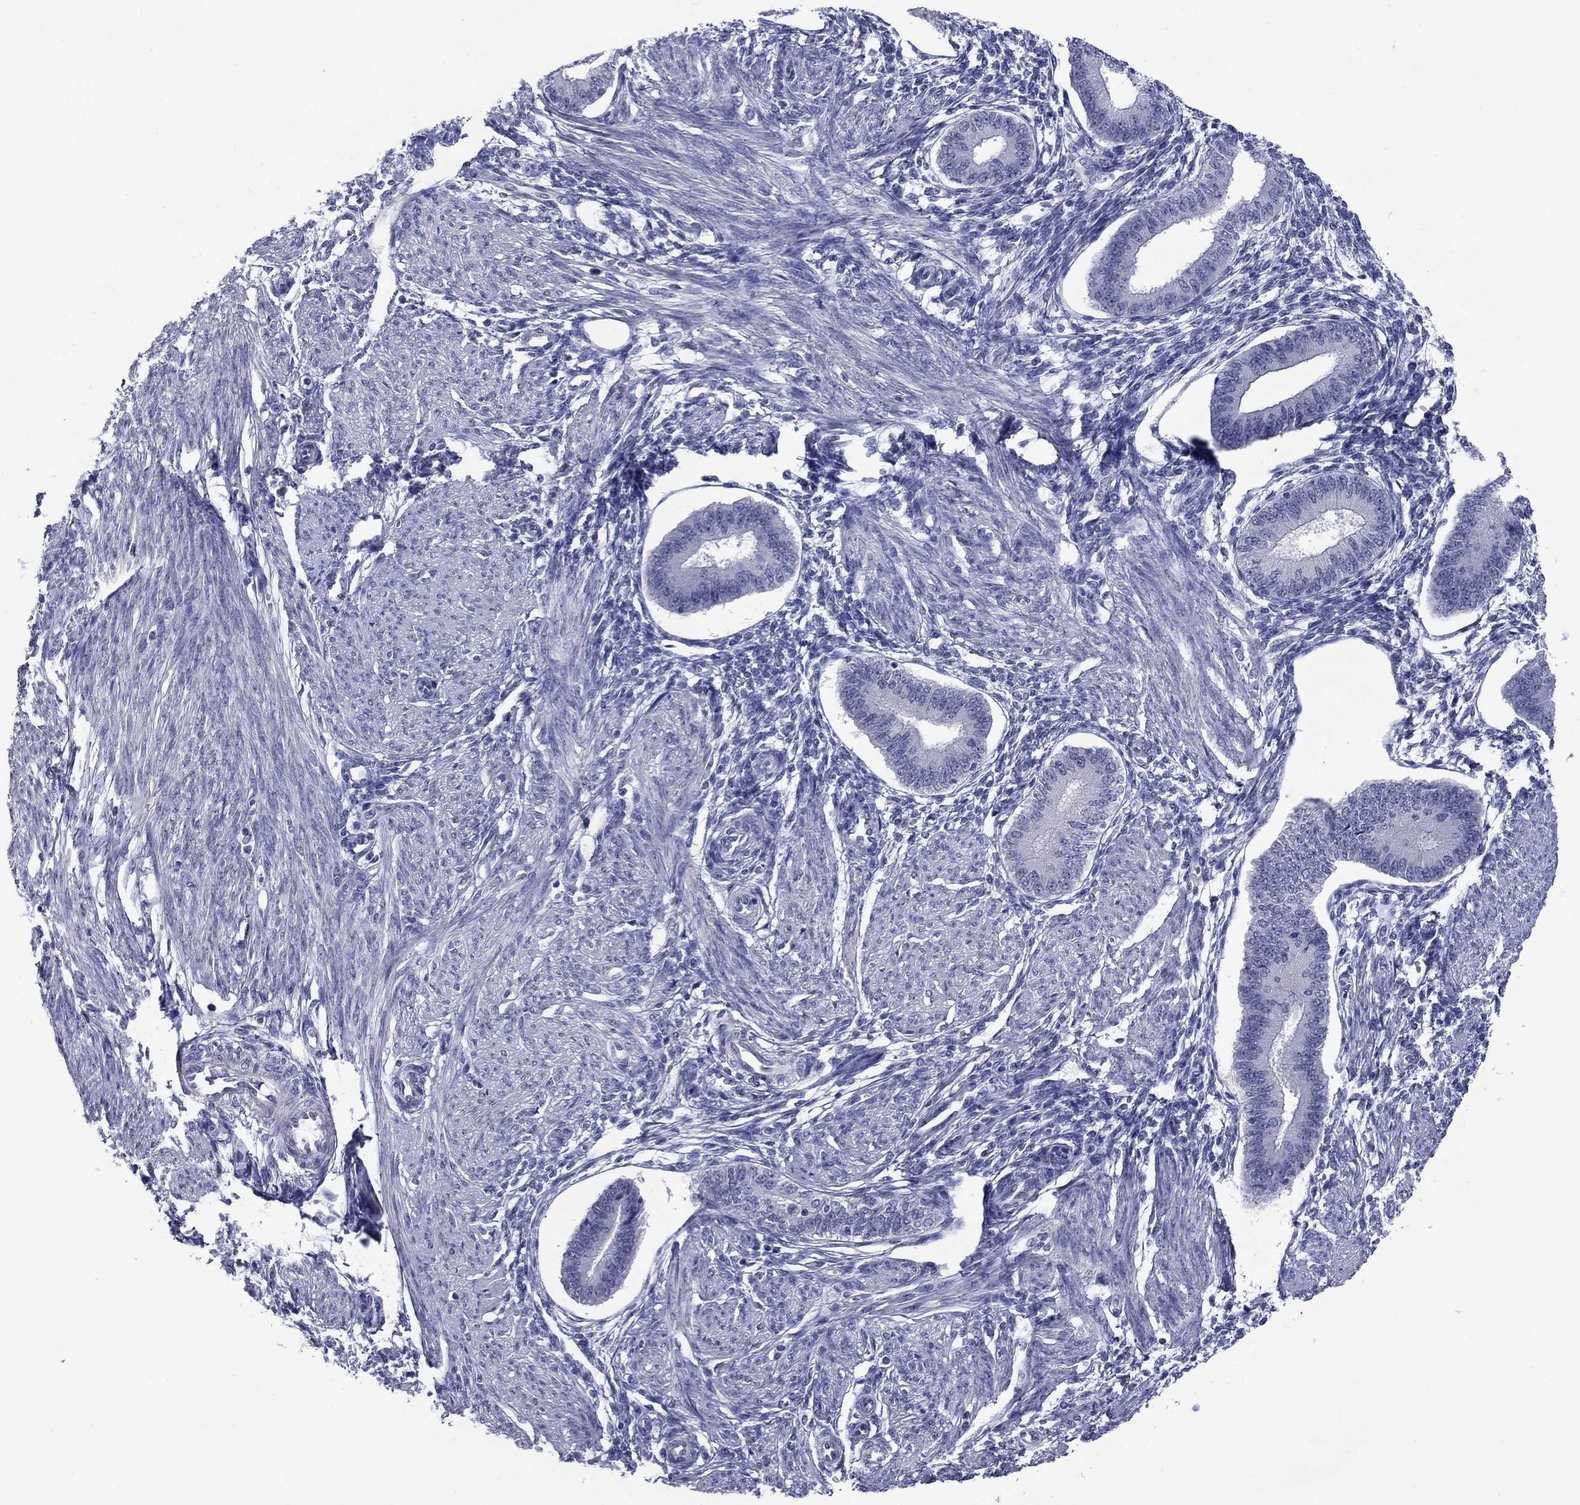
{"staining": {"intensity": "negative", "quantity": "none", "location": "none"}, "tissue": "endometrium", "cell_type": "Cells in endometrial stroma", "image_type": "normal", "snomed": [{"axis": "morphology", "description": "Normal tissue, NOS"}, {"axis": "topography", "description": "Endometrium"}], "caption": "Endometrium was stained to show a protein in brown. There is no significant positivity in cells in endometrial stroma. (Stains: DAB (3,3'-diaminobenzidine) IHC with hematoxylin counter stain, Microscopy: brightfield microscopy at high magnification).", "gene": "HAO1", "patient": {"sex": "female", "age": 39}}